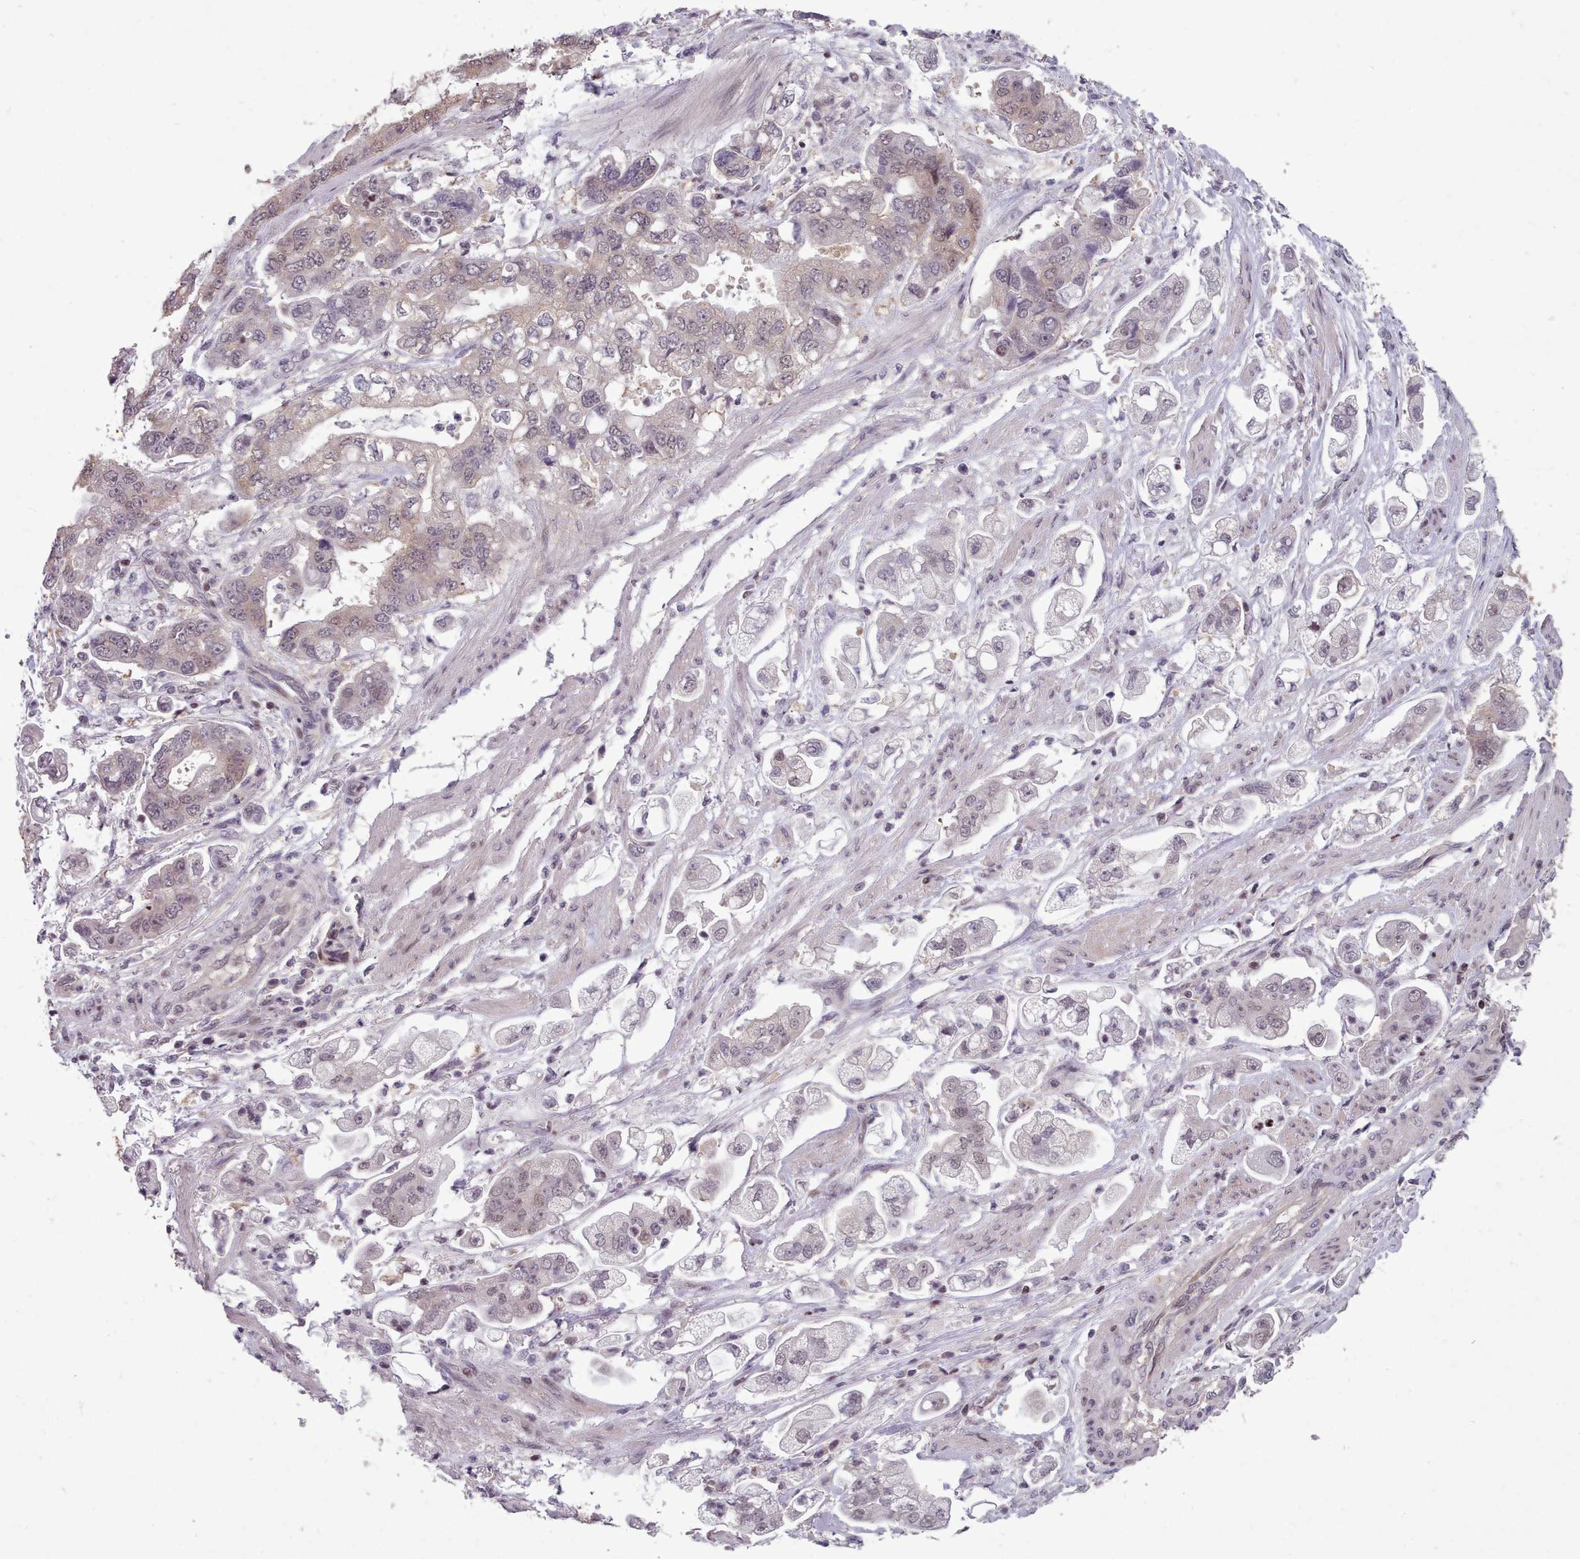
{"staining": {"intensity": "weak", "quantity": "25%-75%", "location": "nuclear"}, "tissue": "stomach cancer", "cell_type": "Tumor cells", "image_type": "cancer", "snomed": [{"axis": "morphology", "description": "Adenocarcinoma, NOS"}, {"axis": "topography", "description": "Stomach"}], "caption": "Stomach cancer (adenocarcinoma) was stained to show a protein in brown. There is low levels of weak nuclear expression in about 25%-75% of tumor cells.", "gene": "ENSA", "patient": {"sex": "male", "age": 62}}